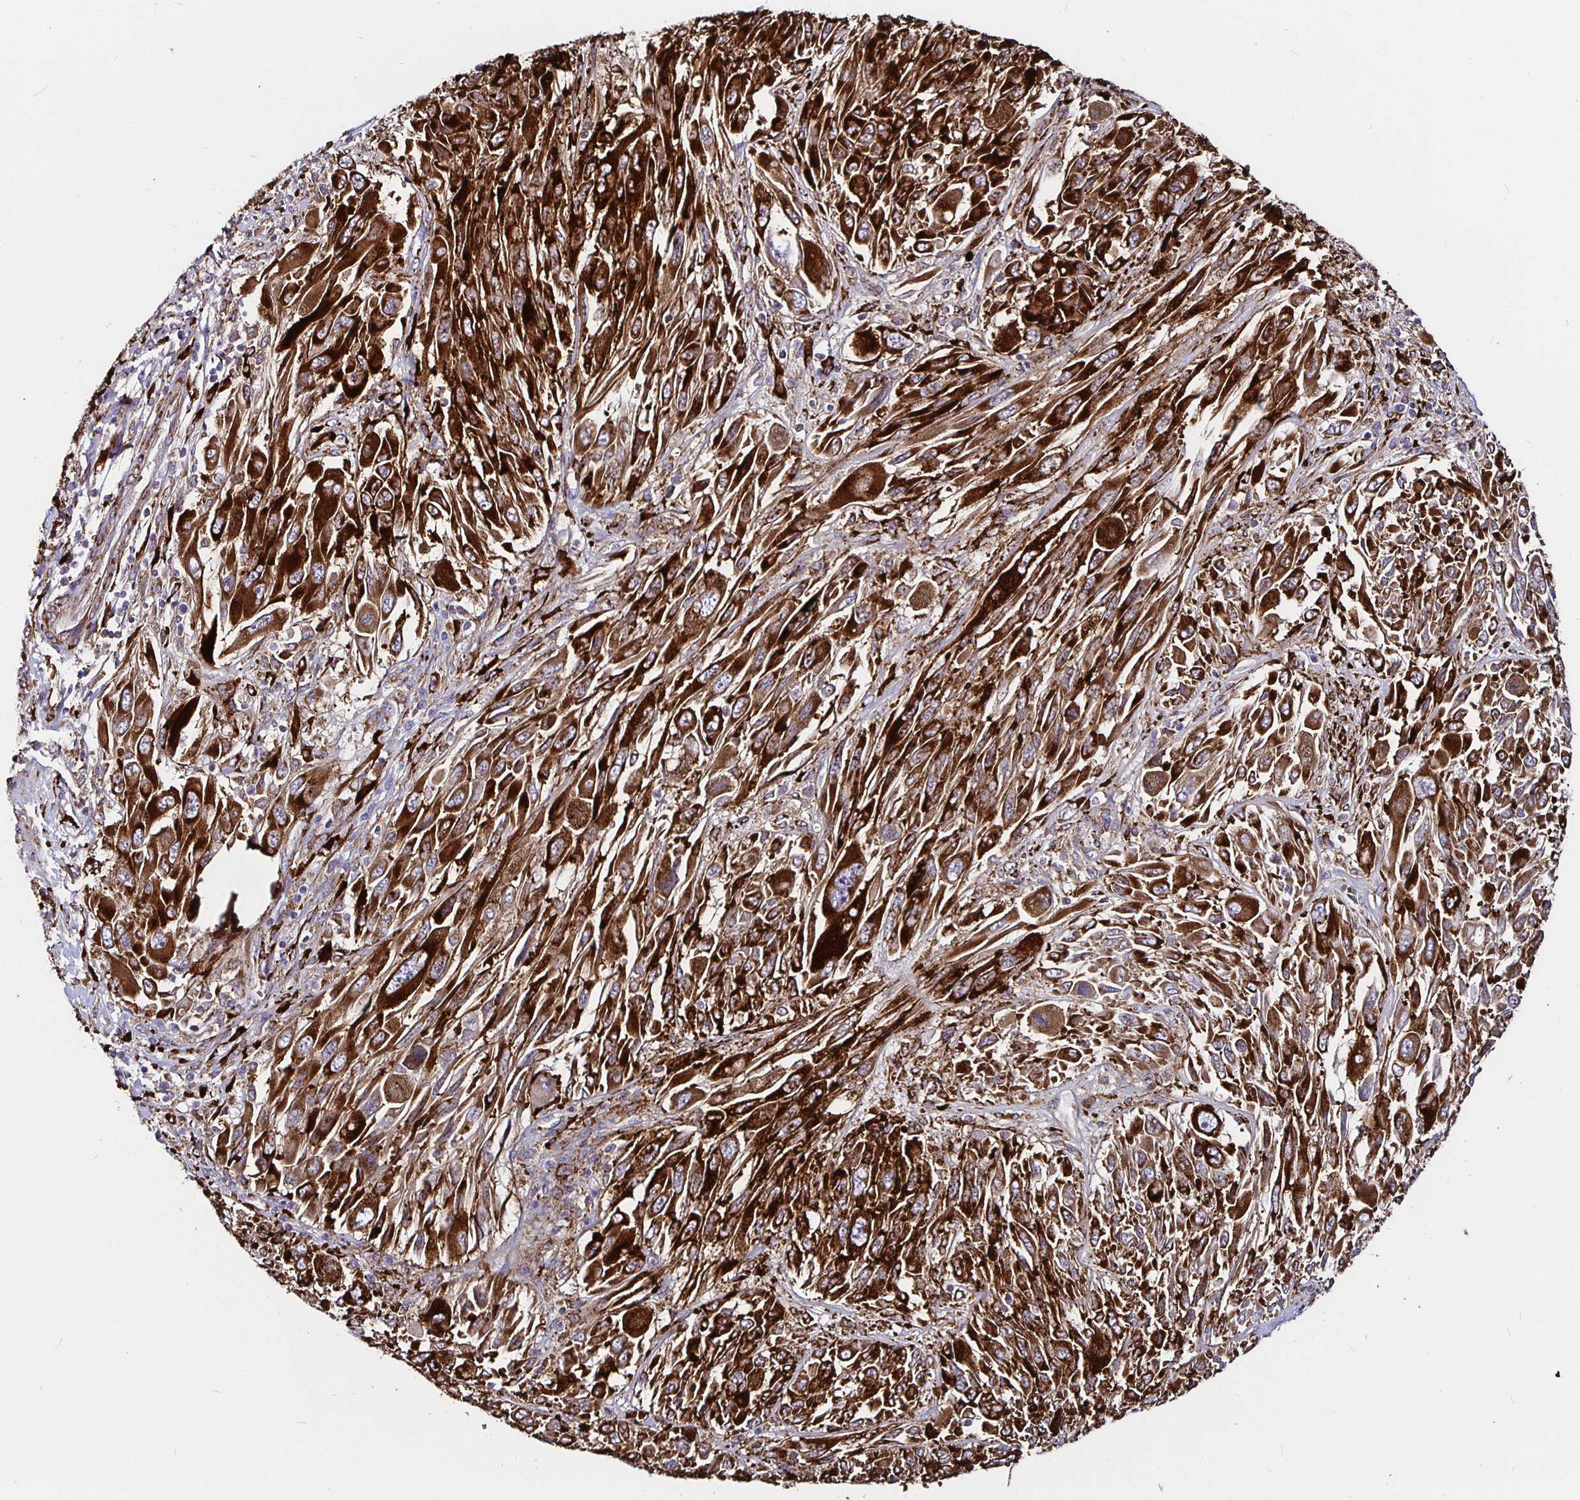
{"staining": {"intensity": "strong", "quantity": ">75%", "location": "cytoplasmic/membranous"}, "tissue": "melanoma", "cell_type": "Tumor cells", "image_type": "cancer", "snomed": [{"axis": "morphology", "description": "Malignant melanoma, NOS"}, {"axis": "topography", "description": "Skin"}], "caption": "An IHC histopathology image of tumor tissue is shown. Protein staining in brown labels strong cytoplasmic/membranous positivity in melanoma within tumor cells. (brown staining indicates protein expression, while blue staining denotes nuclei).", "gene": "P4HA2", "patient": {"sex": "female", "age": 91}}